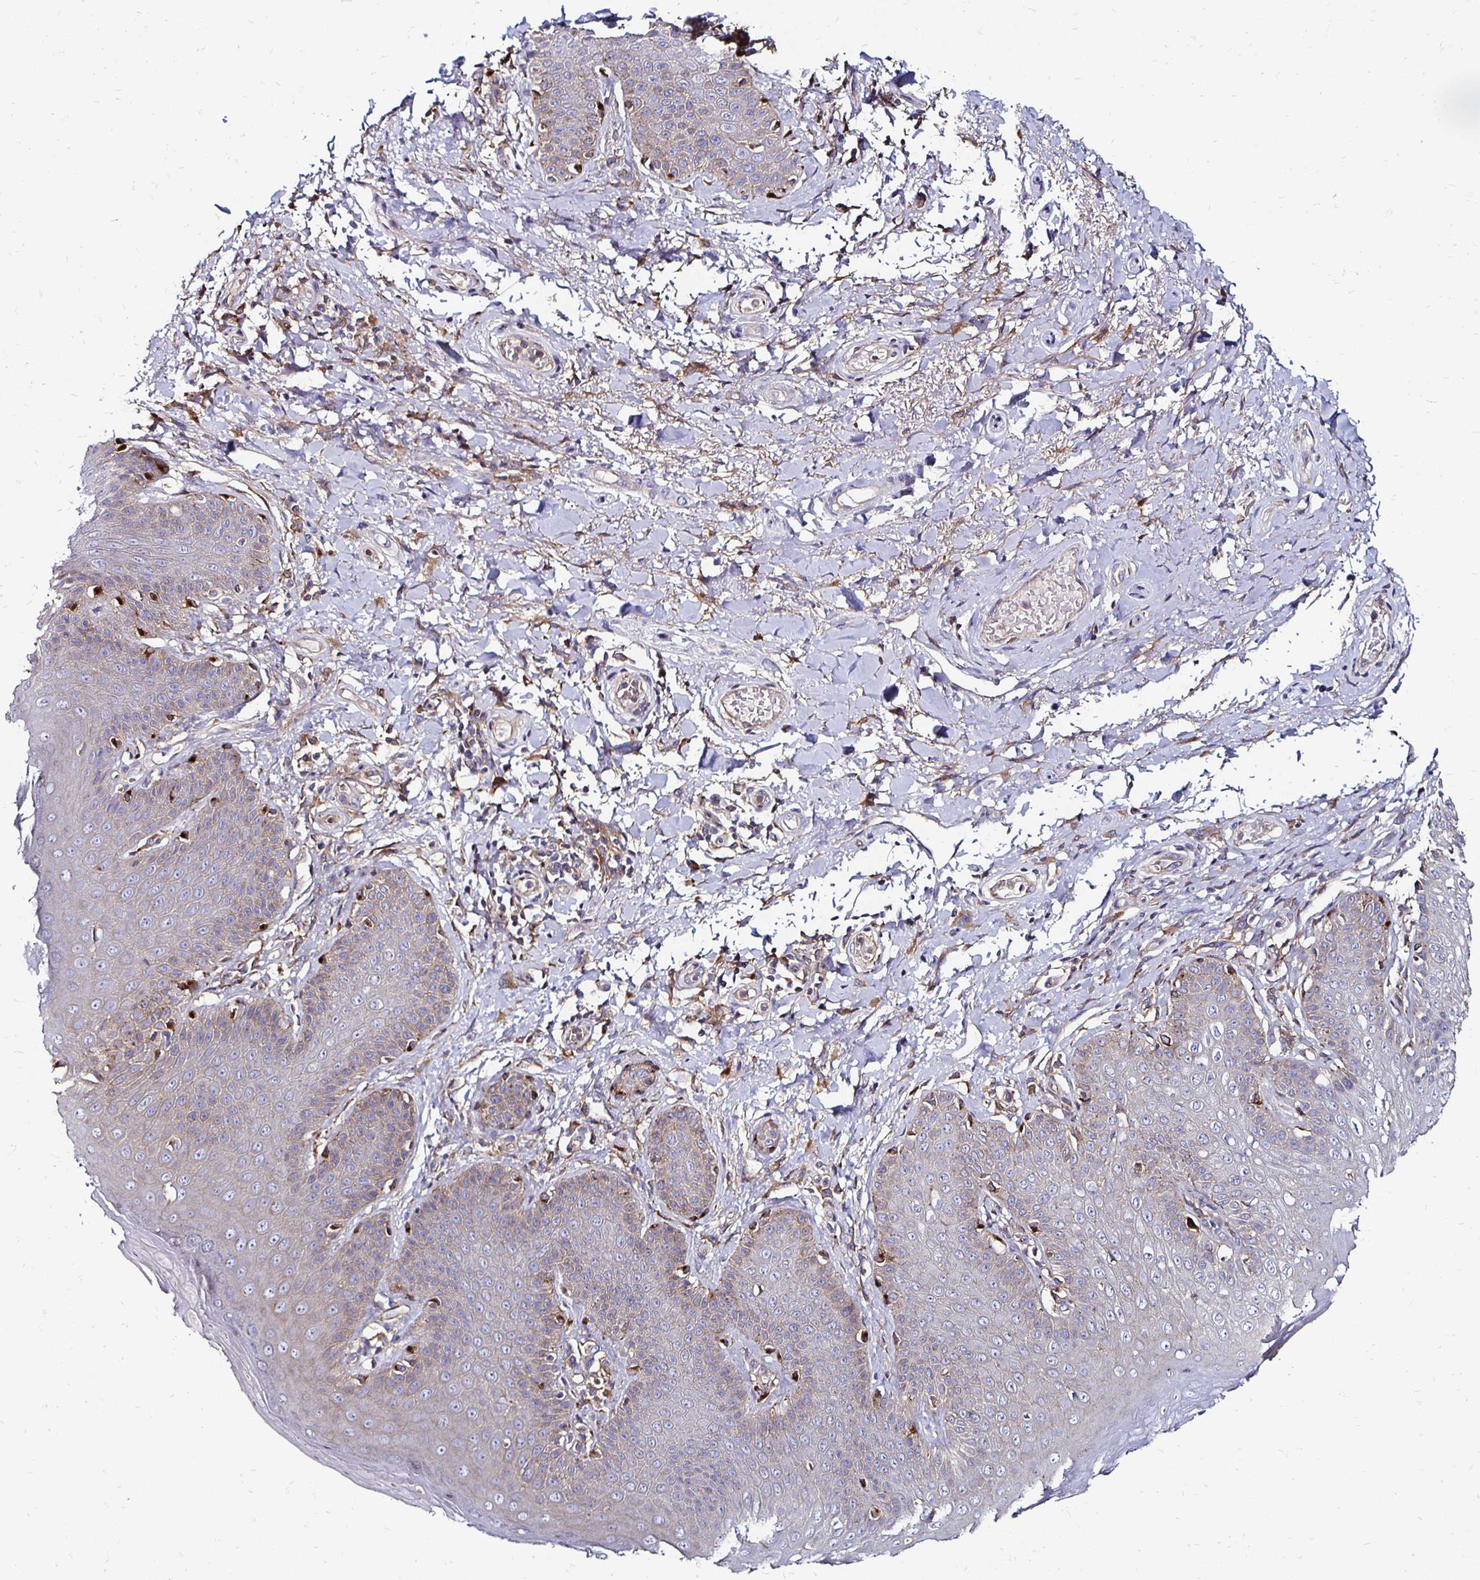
{"staining": {"intensity": "strong", "quantity": "<25%", "location": "cytoplasmic/membranous"}, "tissue": "skin", "cell_type": "Epidermal cells", "image_type": "normal", "snomed": [{"axis": "morphology", "description": "Normal tissue, NOS"}, {"axis": "topography", "description": "Peripheral nerve tissue"}], "caption": "Protein staining by immunohistochemistry displays strong cytoplasmic/membranous expression in about <25% of epidermal cells in benign skin.", "gene": "NCSTN", "patient": {"sex": "male", "age": 51}}